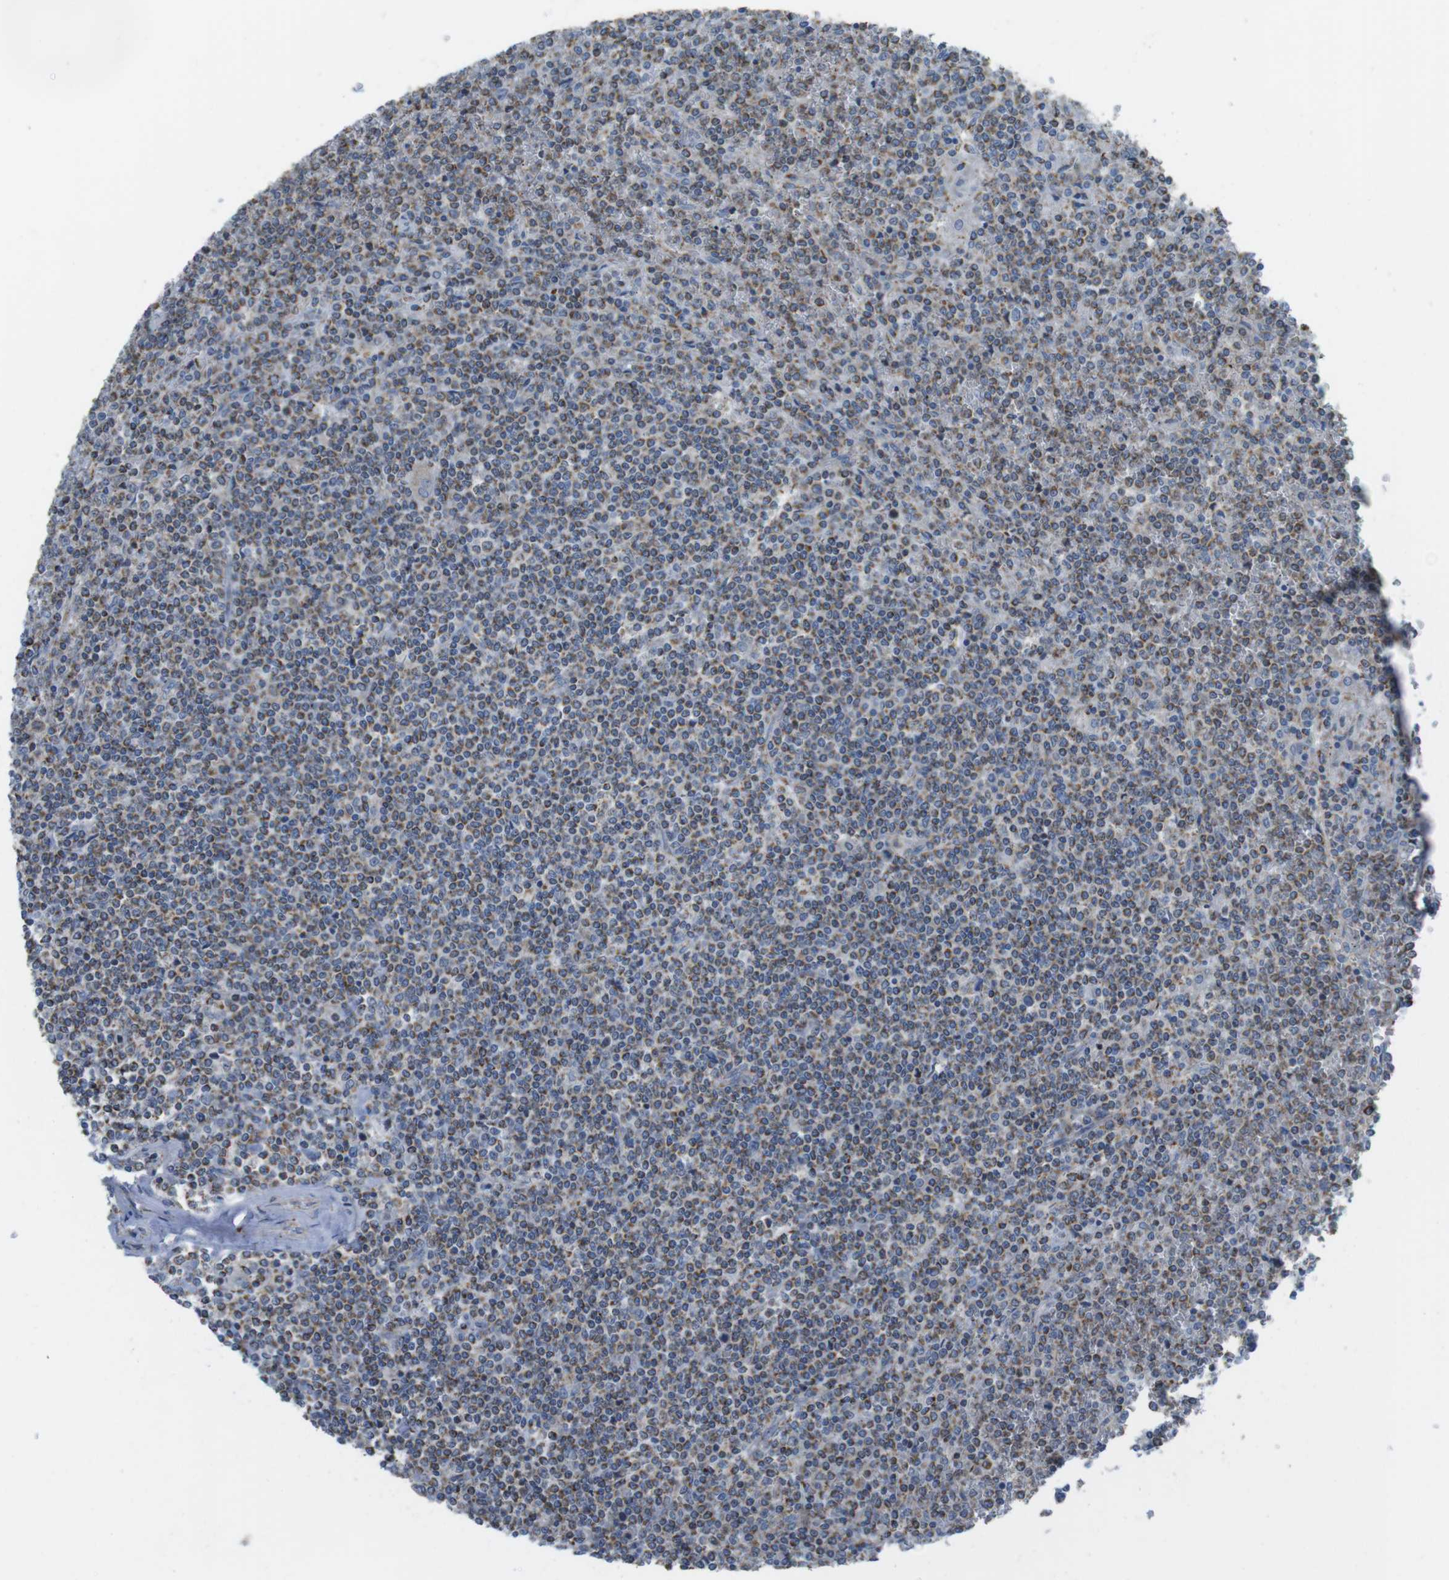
{"staining": {"intensity": "weak", "quantity": "25%-75%", "location": "cytoplasmic/membranous"}, "tissue": "lymphoma", "cell_type": "Tumor cells", "image_type": "cancer", "snomed": [{"axis": "morphology", "description": "Malignant lymphoma, non-Hodgkin's type, Low grade"}, {"axis": "topography", "description": "Spleen"}], "caption": "Immunohistochemical staining of low-grade malignant lymphoma, non-Hodgkin's type displays low levels of weak cytoplasmic/membranous staining in approximately 25%-75% of tumor cells. The staining is performed using DAB brown chromogen to label protein expression. The nuclei are counter-stained blue using hematoxylin.", "gene": "GRIK2", "patient": {"sex": "female", "age": 19}}